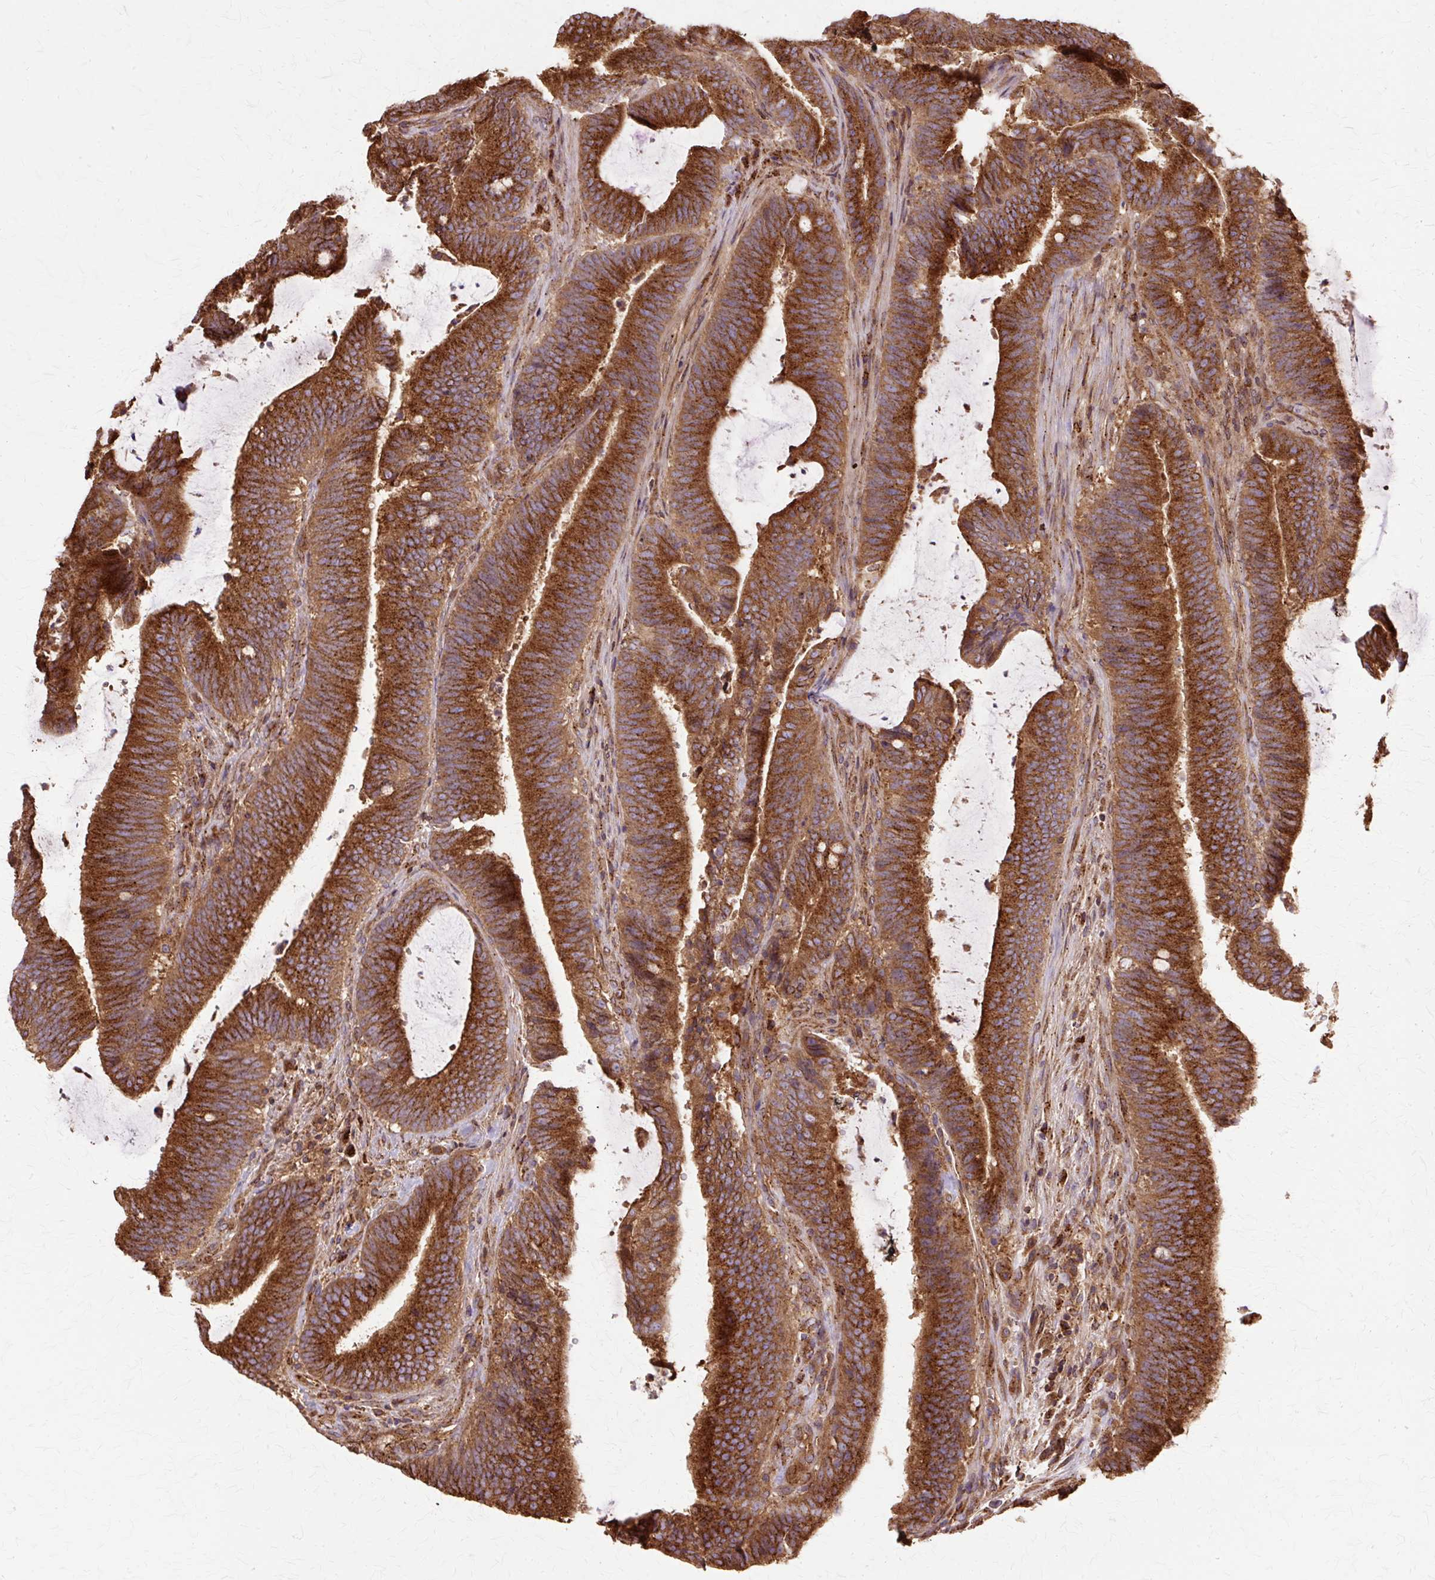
{"staining": {"intensity": "strong", "quantity": ">75%", "location": "cytoplasmic/membranous"}, "tissue": "colorectal cancer", "cell_type": "Tumor cells", "image_type": "cancer", "snomed": [{"axis": "morphology", "description": "Adenocarcinoma, NOS"}, {"axis": "topography", "description": "Colon"}], "caption": "Immunohistochemistry image of adenocarcinoma (colorectal) stained for a protein (brown), which shows high levels of strong cytoplasmic/membranous expression in approximately >75% of tumor cells.", "gene": "COPB1", "patient": {"sex": "female", "age": 43}}